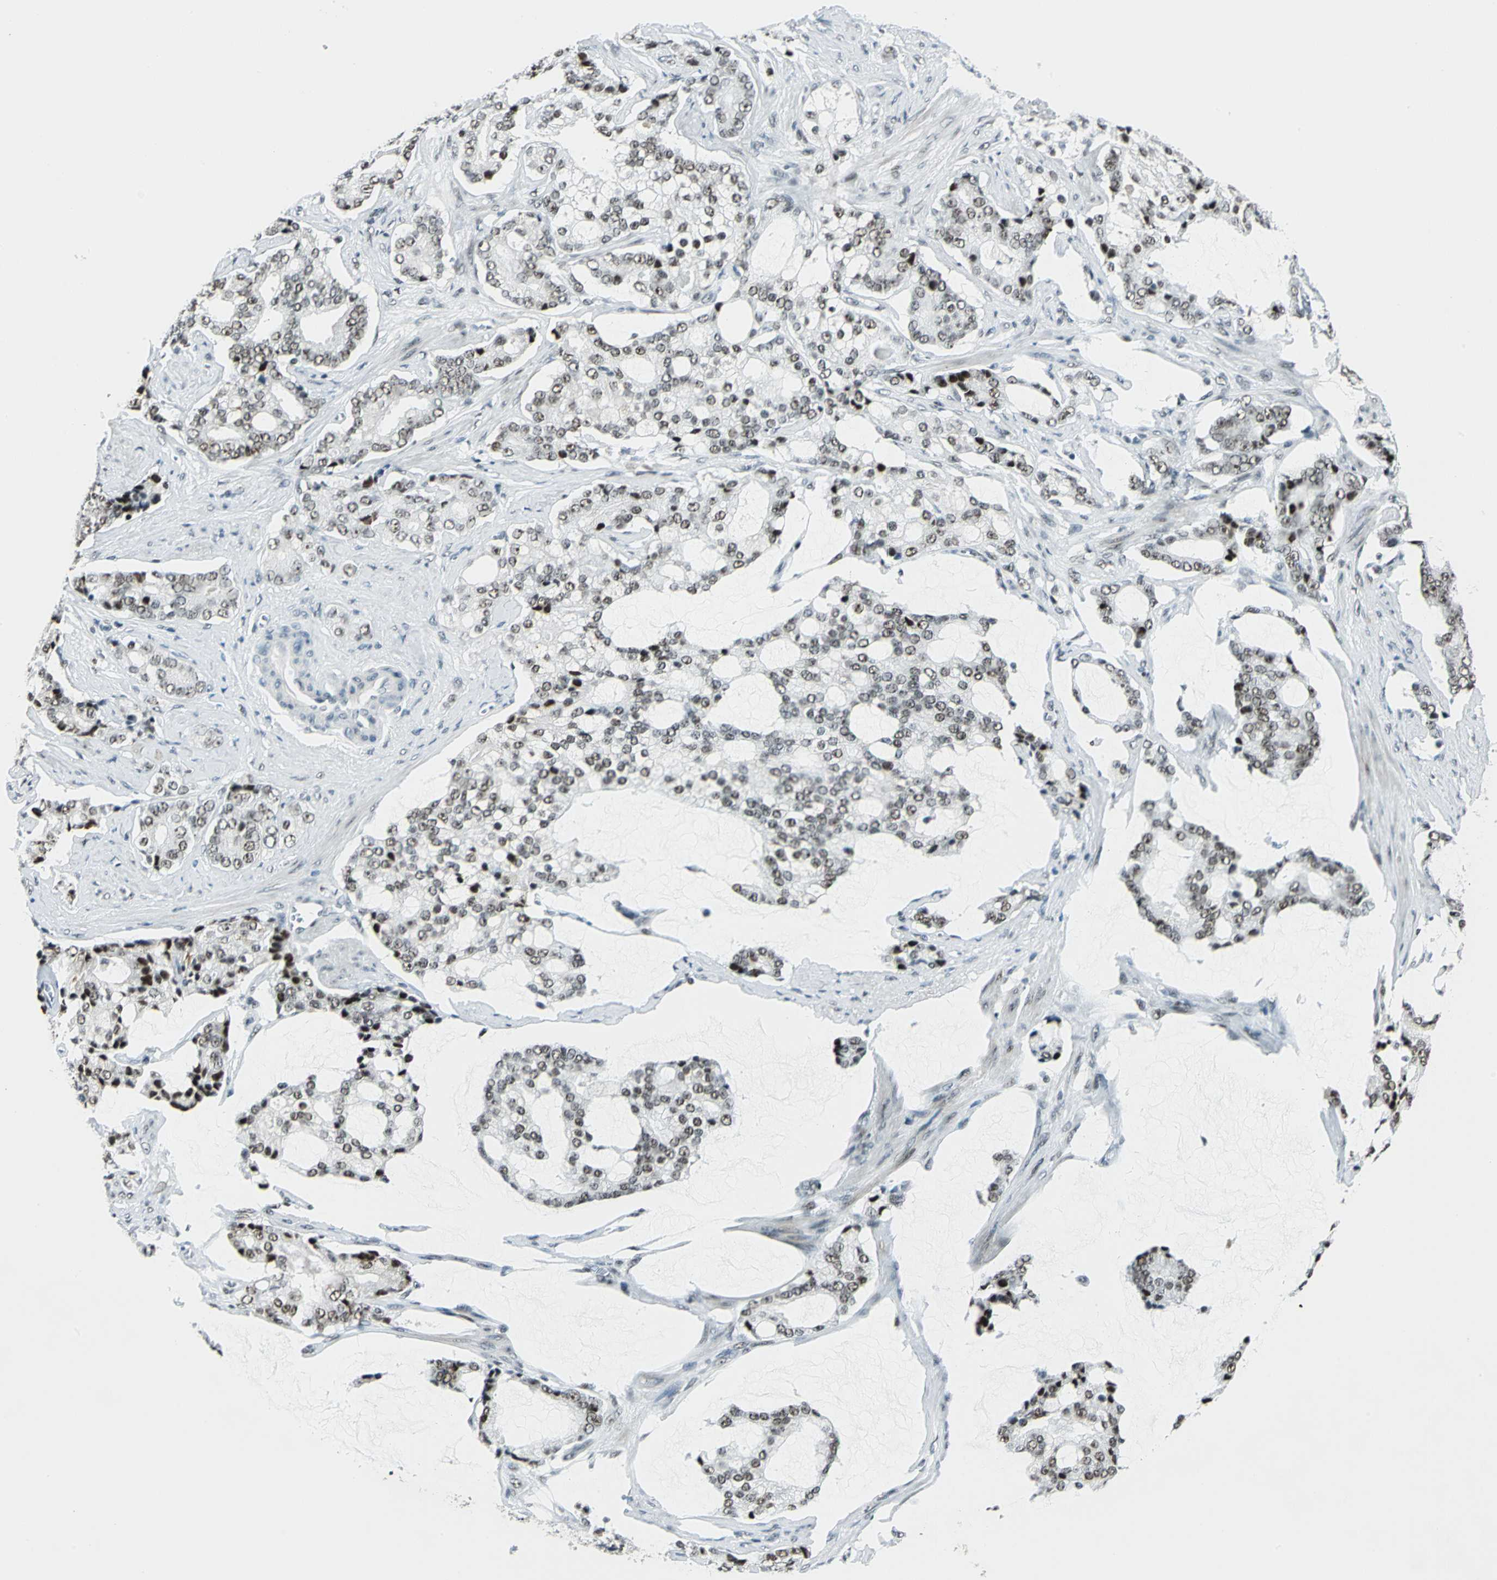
{"staining": {"intensity": "moderate", "quantity": ">75%", "location": "nuclear"}, "tissue": "prostate cancer", "cell_type": "Tumor cells", "image_type": "cancer", "snomed": [{"axis": "morphology", "description": "Adenocarcinoma, Low grade"}, {"axis": "topography", "description": "Prostate"}], "caption": "Moderate nuclear staining for a protein is present in about >75% of tumor cells of prostate cancer using IHC.", "gene": "KAT6B", "patient": {"sex": "male", "age": 58}}